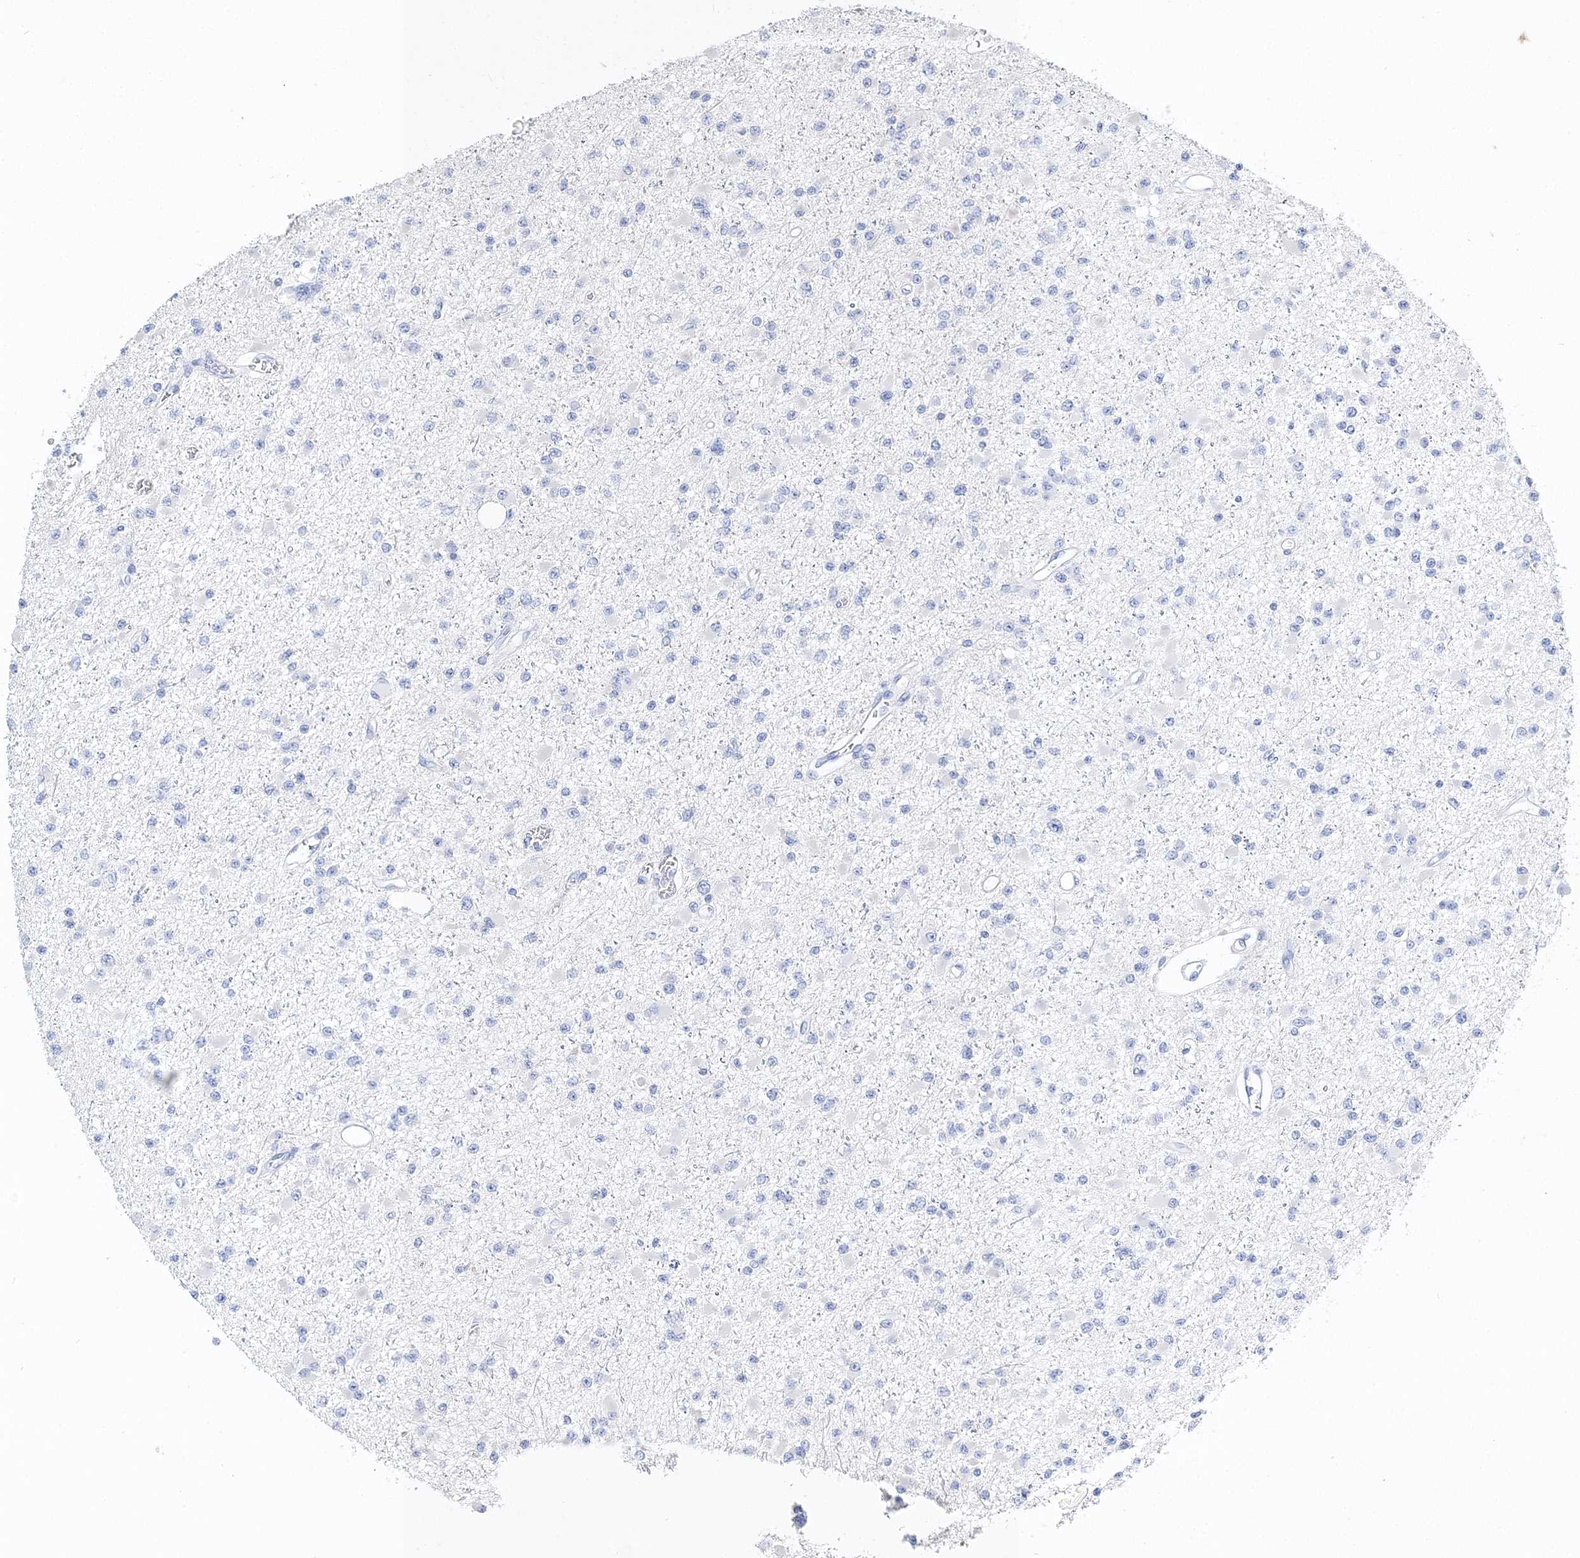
{"staining": {"intensity": "negative", "quantity": "none", "location": "none"}, "tissue": "glioma", "cell_type": "Tumor cells", "image_type": "cancer", "snomed": [{"axis": "morphology", "description": "Glioma, malignant, Low grade"}, {"axis": "topography", "description": "Brain"}], "caption": "The immunohistochemistry photomicrograph has no significant positivity in tumor cells of glioma tissue. (DAB immunohistochemistry with hematoxylin counter stain).", "gene": "TSPYL6", "patient": {"sex": "female", "age": 22}}